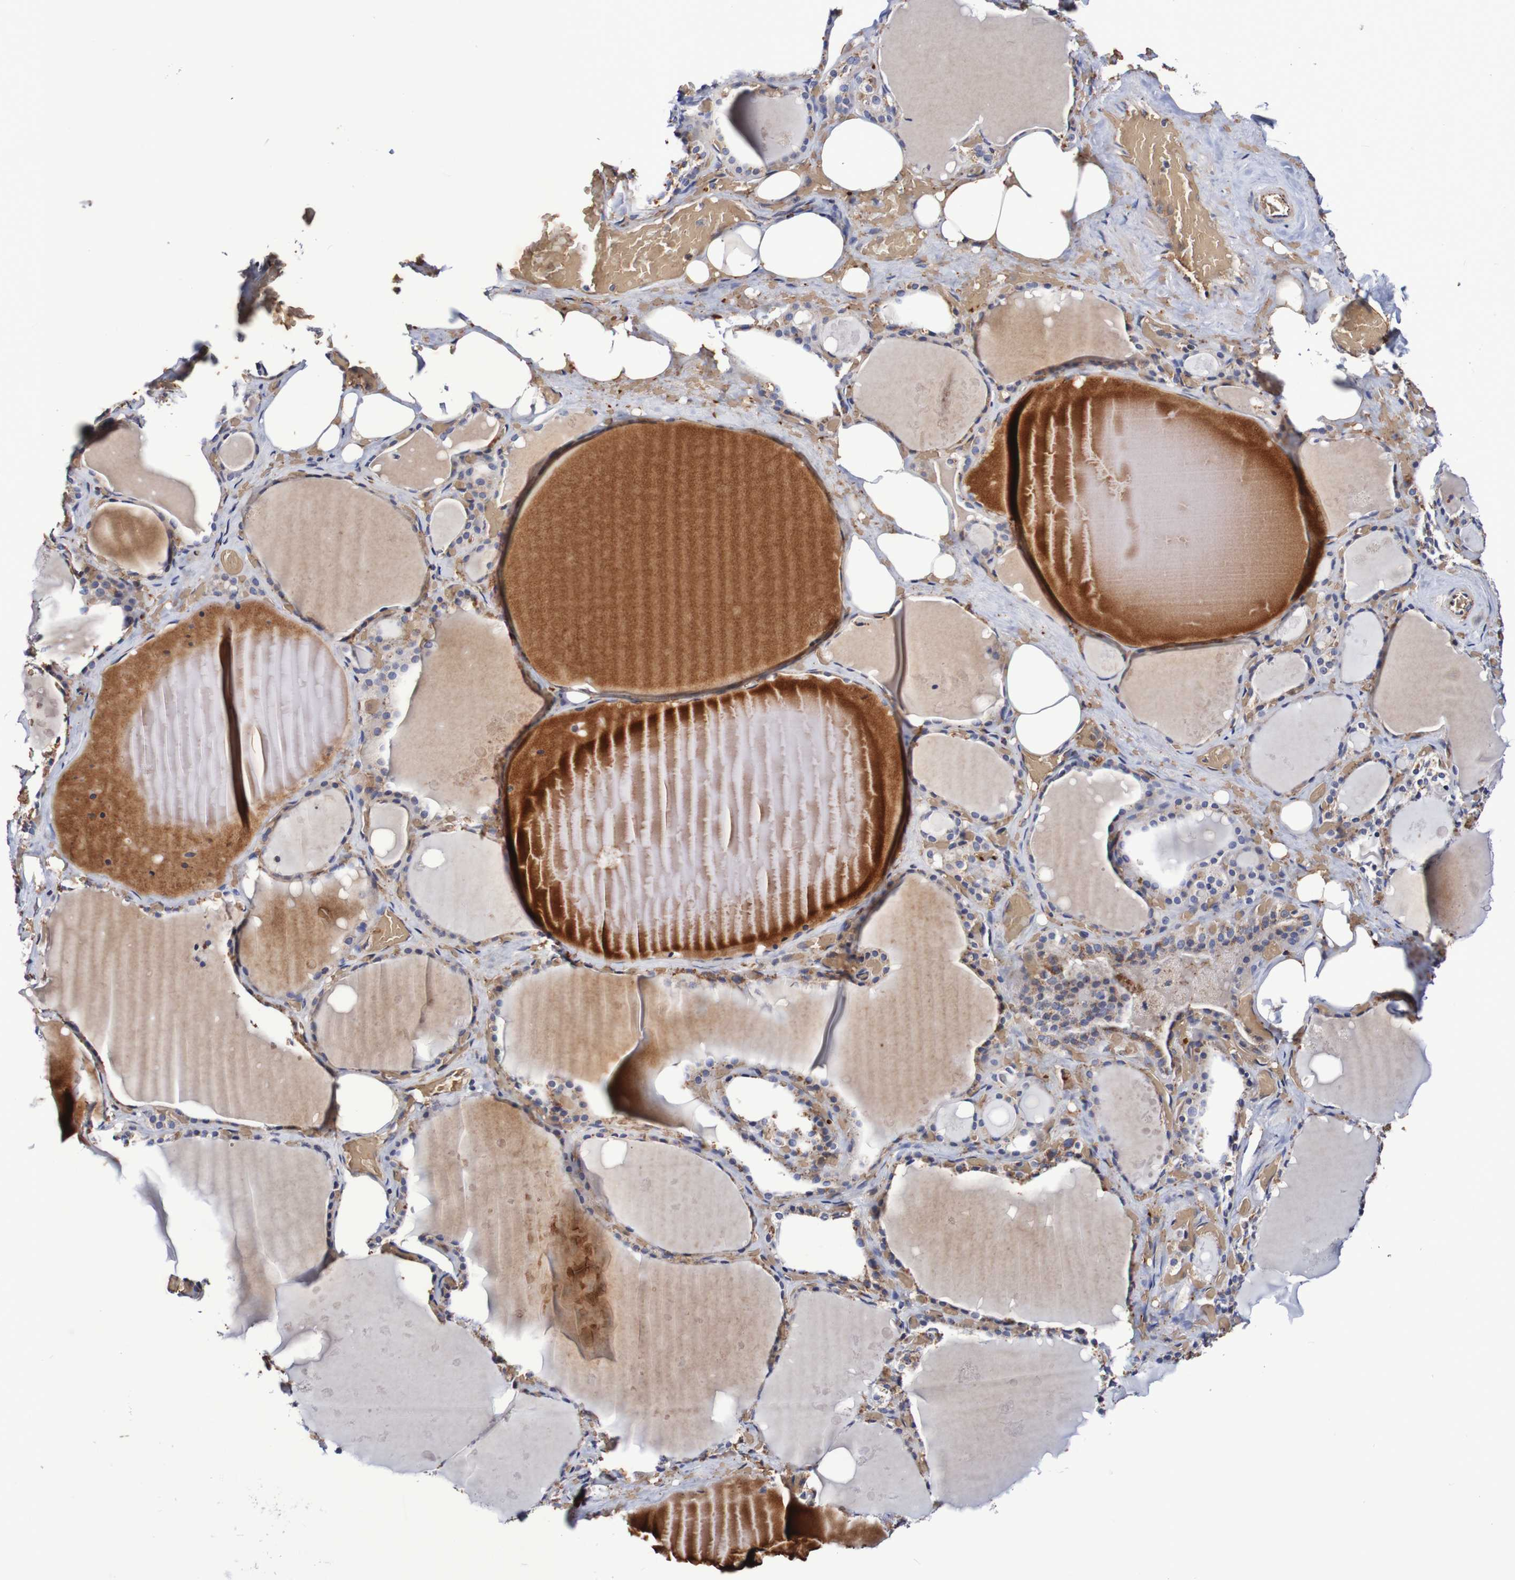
{"staining": {"intensity": "moderate", "quantity": ">75%", "location": "cytoplasmic/membranous"}, "tissue": "thyroid gland", "cell_type": "Glandular cells", "image_type": "normal", "snomed": [{"axis": "morphology", "description": "Normal tissue, NOS"}, {"axis": "topography", "description": "Thyroid gland"}], "caption": "Thyroid gland stained for a protein displays moderate cytoplasmic/membranous positivity in glandular cells. The protein of interest is stained brown, and the nuclei are stained in blue (DAB (3,3'-diaminobenzidine) IHC with brightfield microscopy, high magnification).", "gene": "WNT4", "patient": {"sex": "male", "age": 61}}